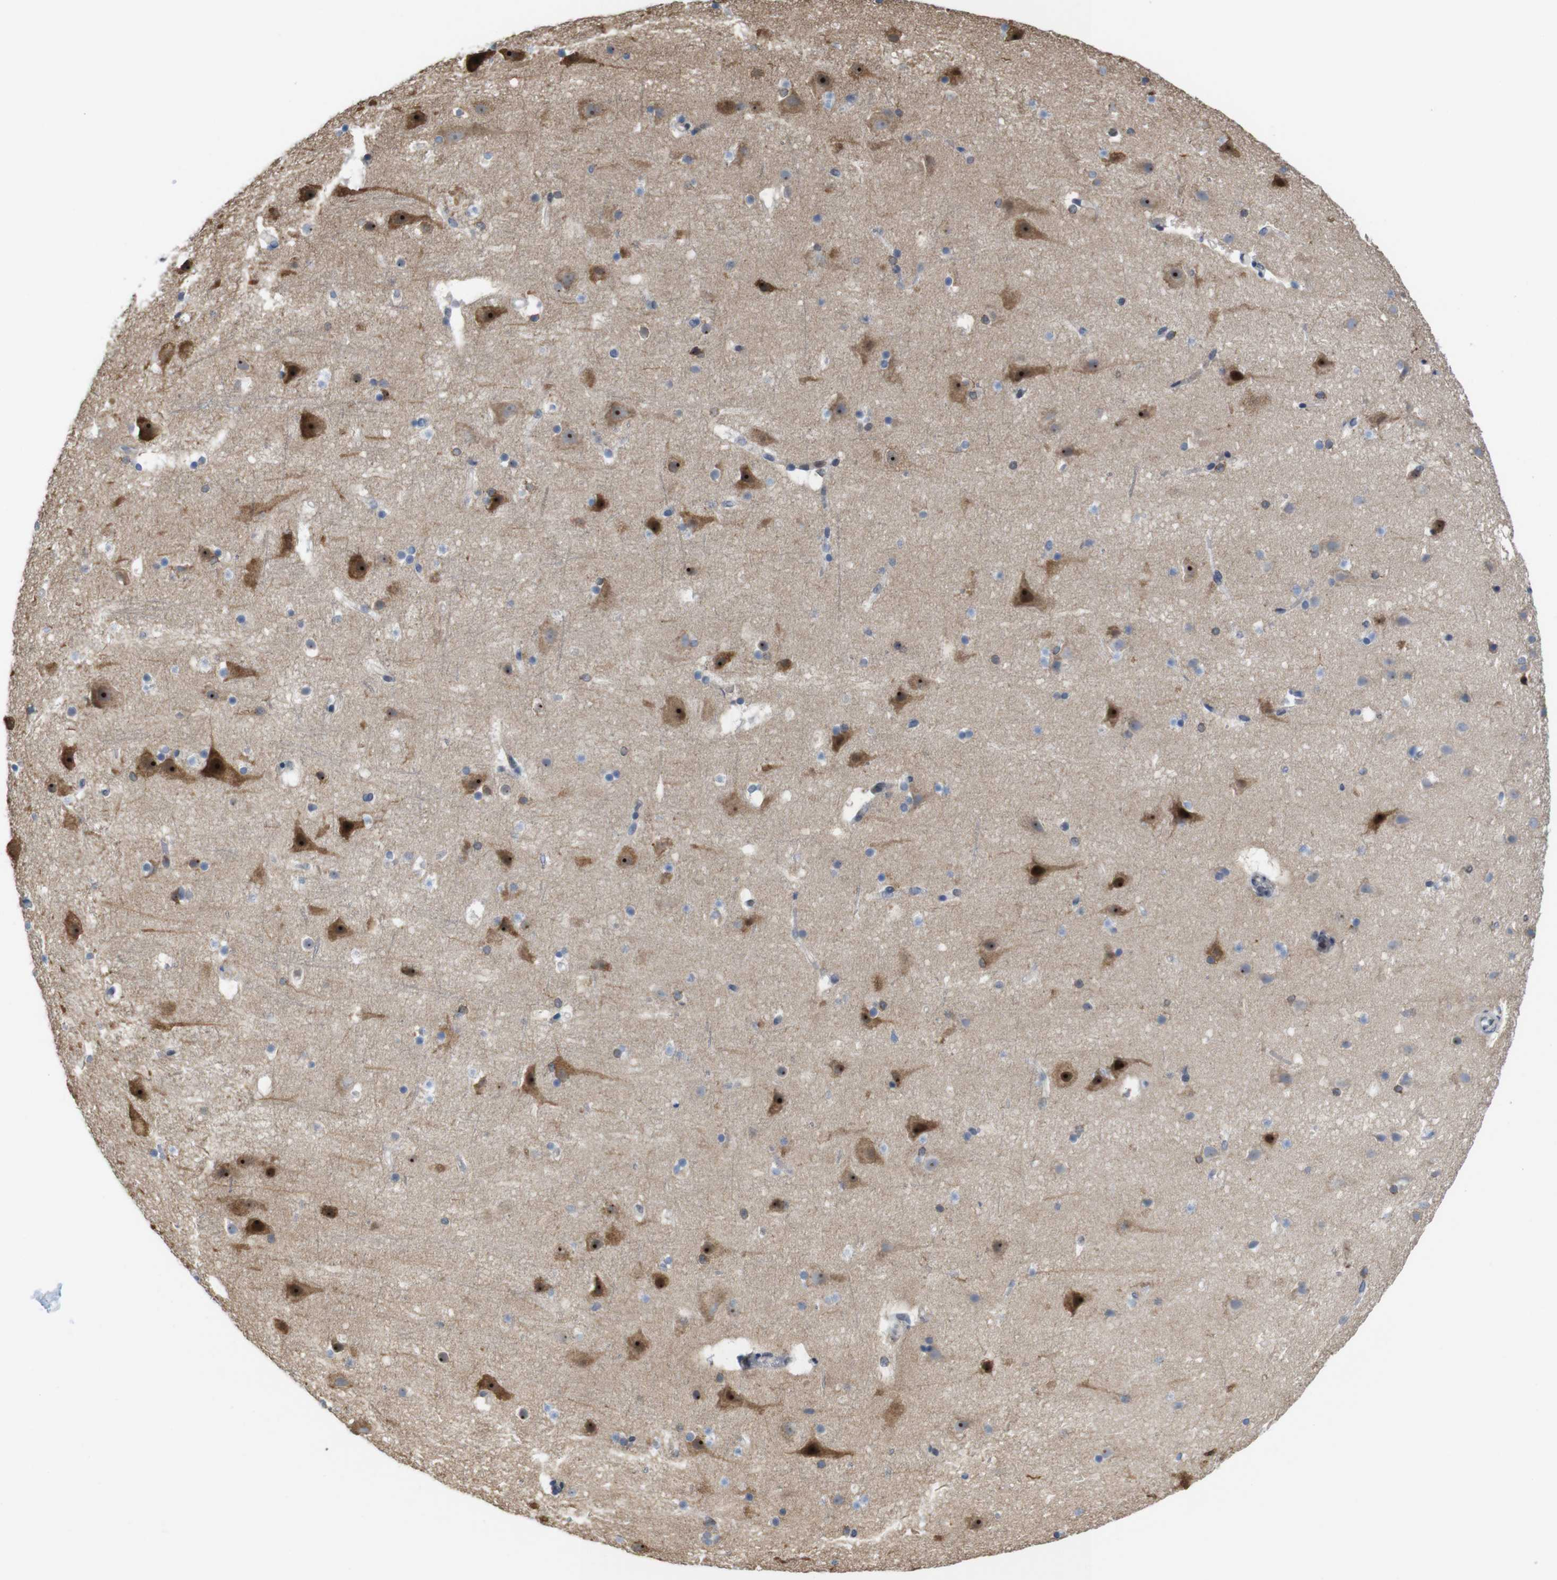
{"staining": {"intensity": "negative", "quantity": "none", "location": "none"}, "tissue": "cerebral cortex", "cell_type": "Endothelial cells", "image_type": "normal", "snomed": [{"axis": "morphology", "description": "Normal tissue, NOS"}, {"axis": "topography", "description": "Cerebral cortex"}], "caption": "This is an immunohistochemistry photomicrograph of benign cerebral cortex. There is no positivity in endothelial cells.", "gene": "PNMA8A", "patient": {"sex": "male", "age": 45}}